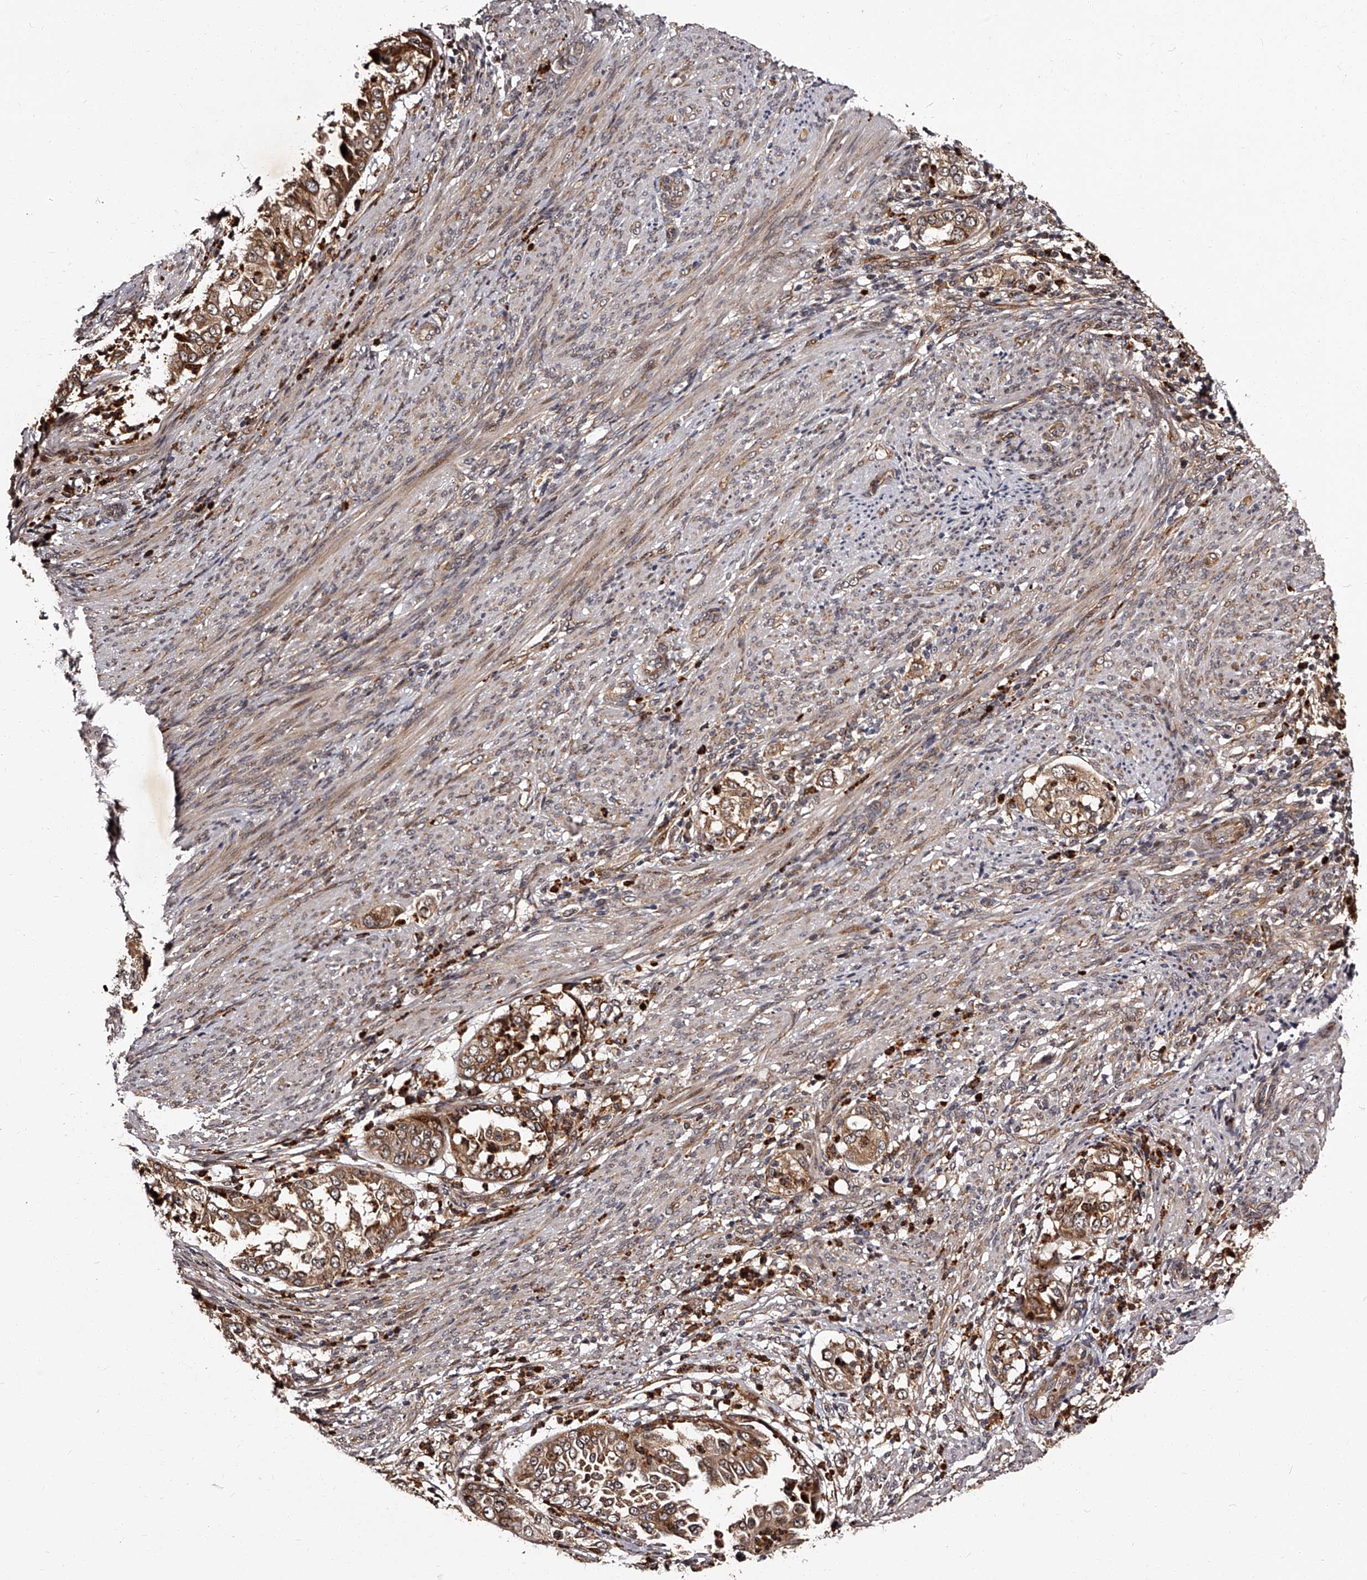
{"staining": {"intensity": "moderate", "quantity": ">75%", "location": "cytoplasmic/membranous"}, "tissue": "endometrial cancer", "cell_type": "Tumor cells", "image_type": "cancer", "snomed": [{"axis": "morphology", "description": "Adenocarcinoma, NOS"}, {"axis": "topography", "description": "Endometrium"}], "caption": "A micrograph showing moderate cytoplasmic/membranous positivity in about >75% of tumor cells in adenocarcinoma (endometrial), as visualized by brown immunohistochemical staining.", "gene": "RSC1A1", "patient": {"sex": "female", "age": 85}}